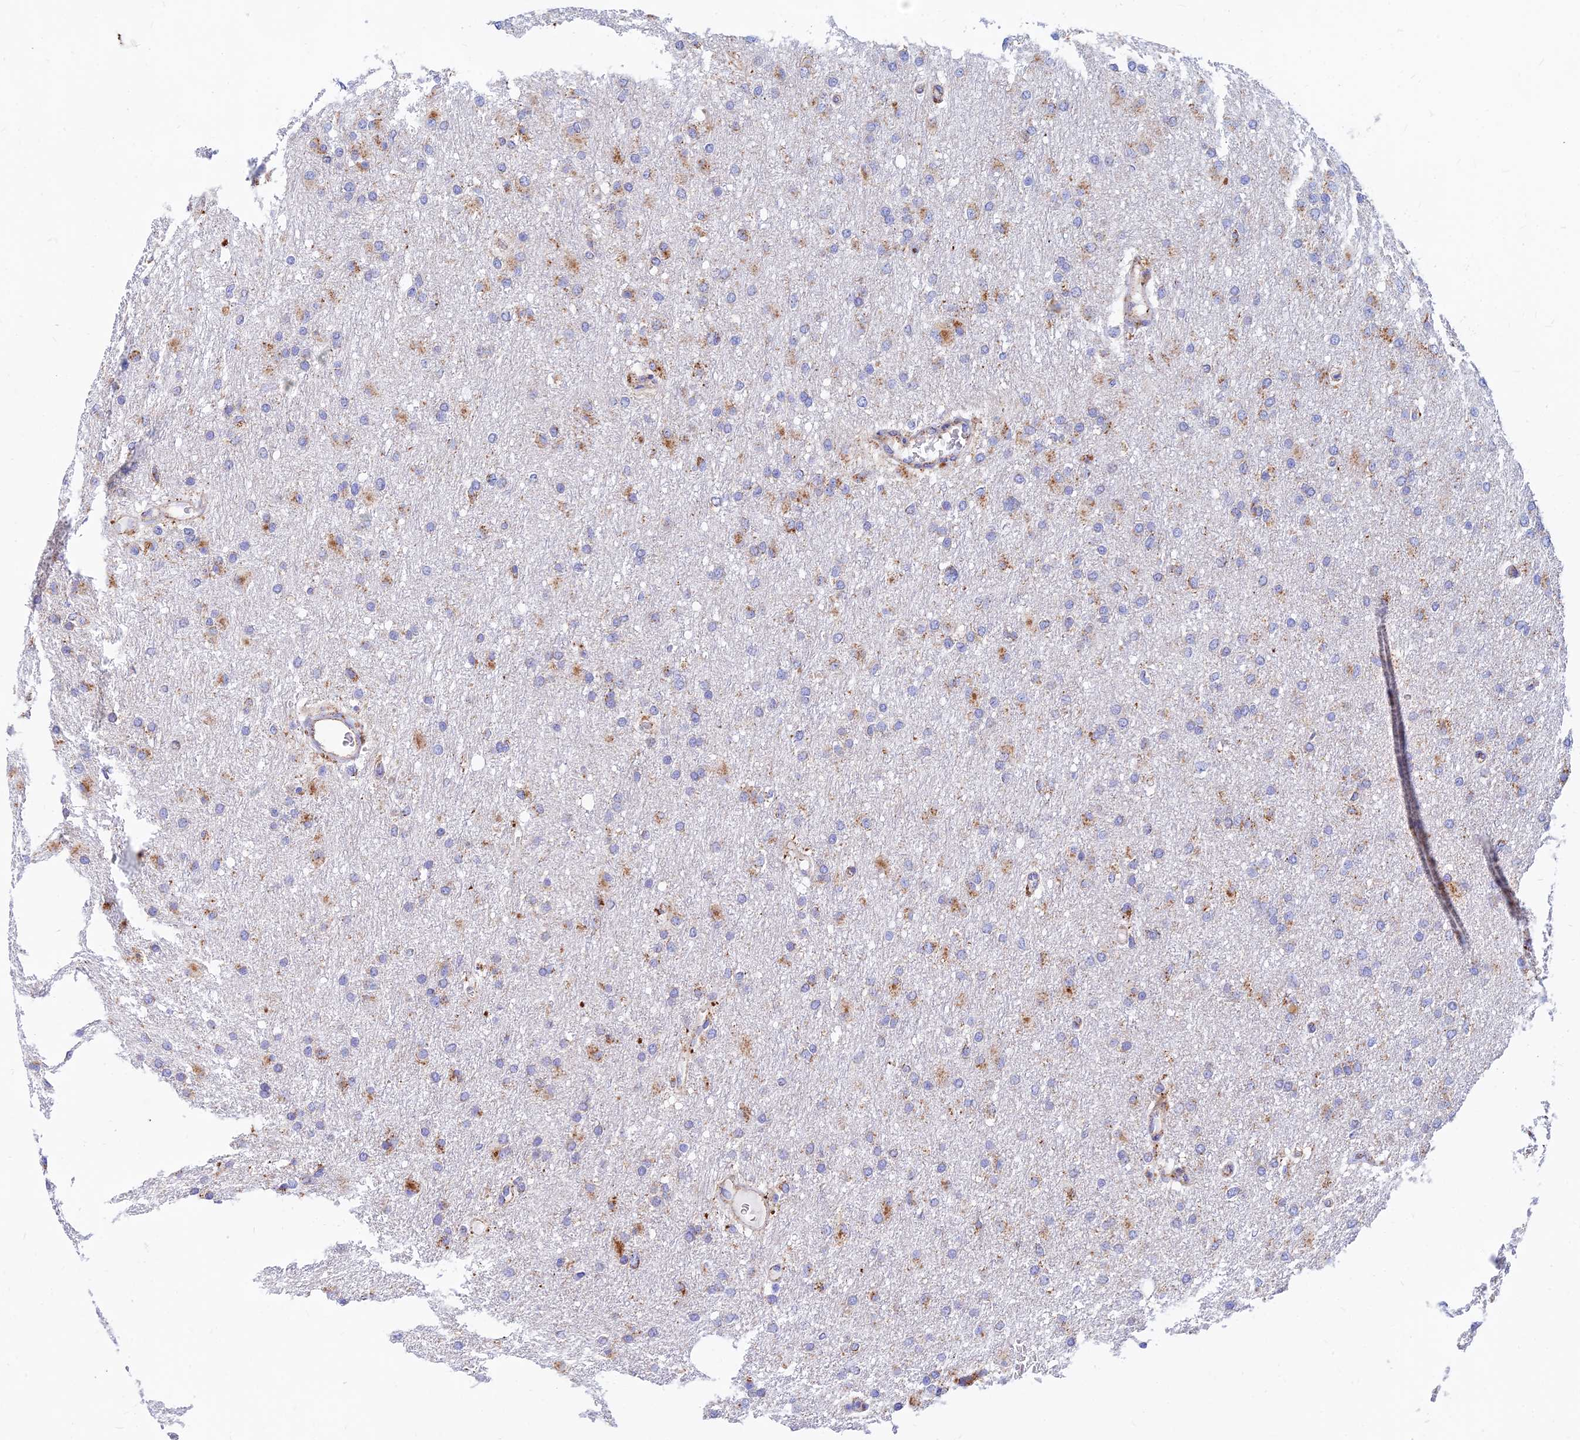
{"staining": {"intensity": "moderate", "quantity": "25%-75%", "location": "cytoplasmic/membranous"}, "tissue": "glioma", "cell_type": "Tumor cells", "image_type": "cancer", "snomed": [{"axis": "morphology", "description": "Glioma, malignant, High grade"}, {"axis": "topography", "description": "Cerebral cortex"}], "caption": "There is medium levels of moderate cytoplasmic/membranous expression in tumor cells of glioma, as demonstrated by immunohistochemical staining (brown color).", "gene": "SPNS1", "patient": {"sex": "female", "age": 36}}